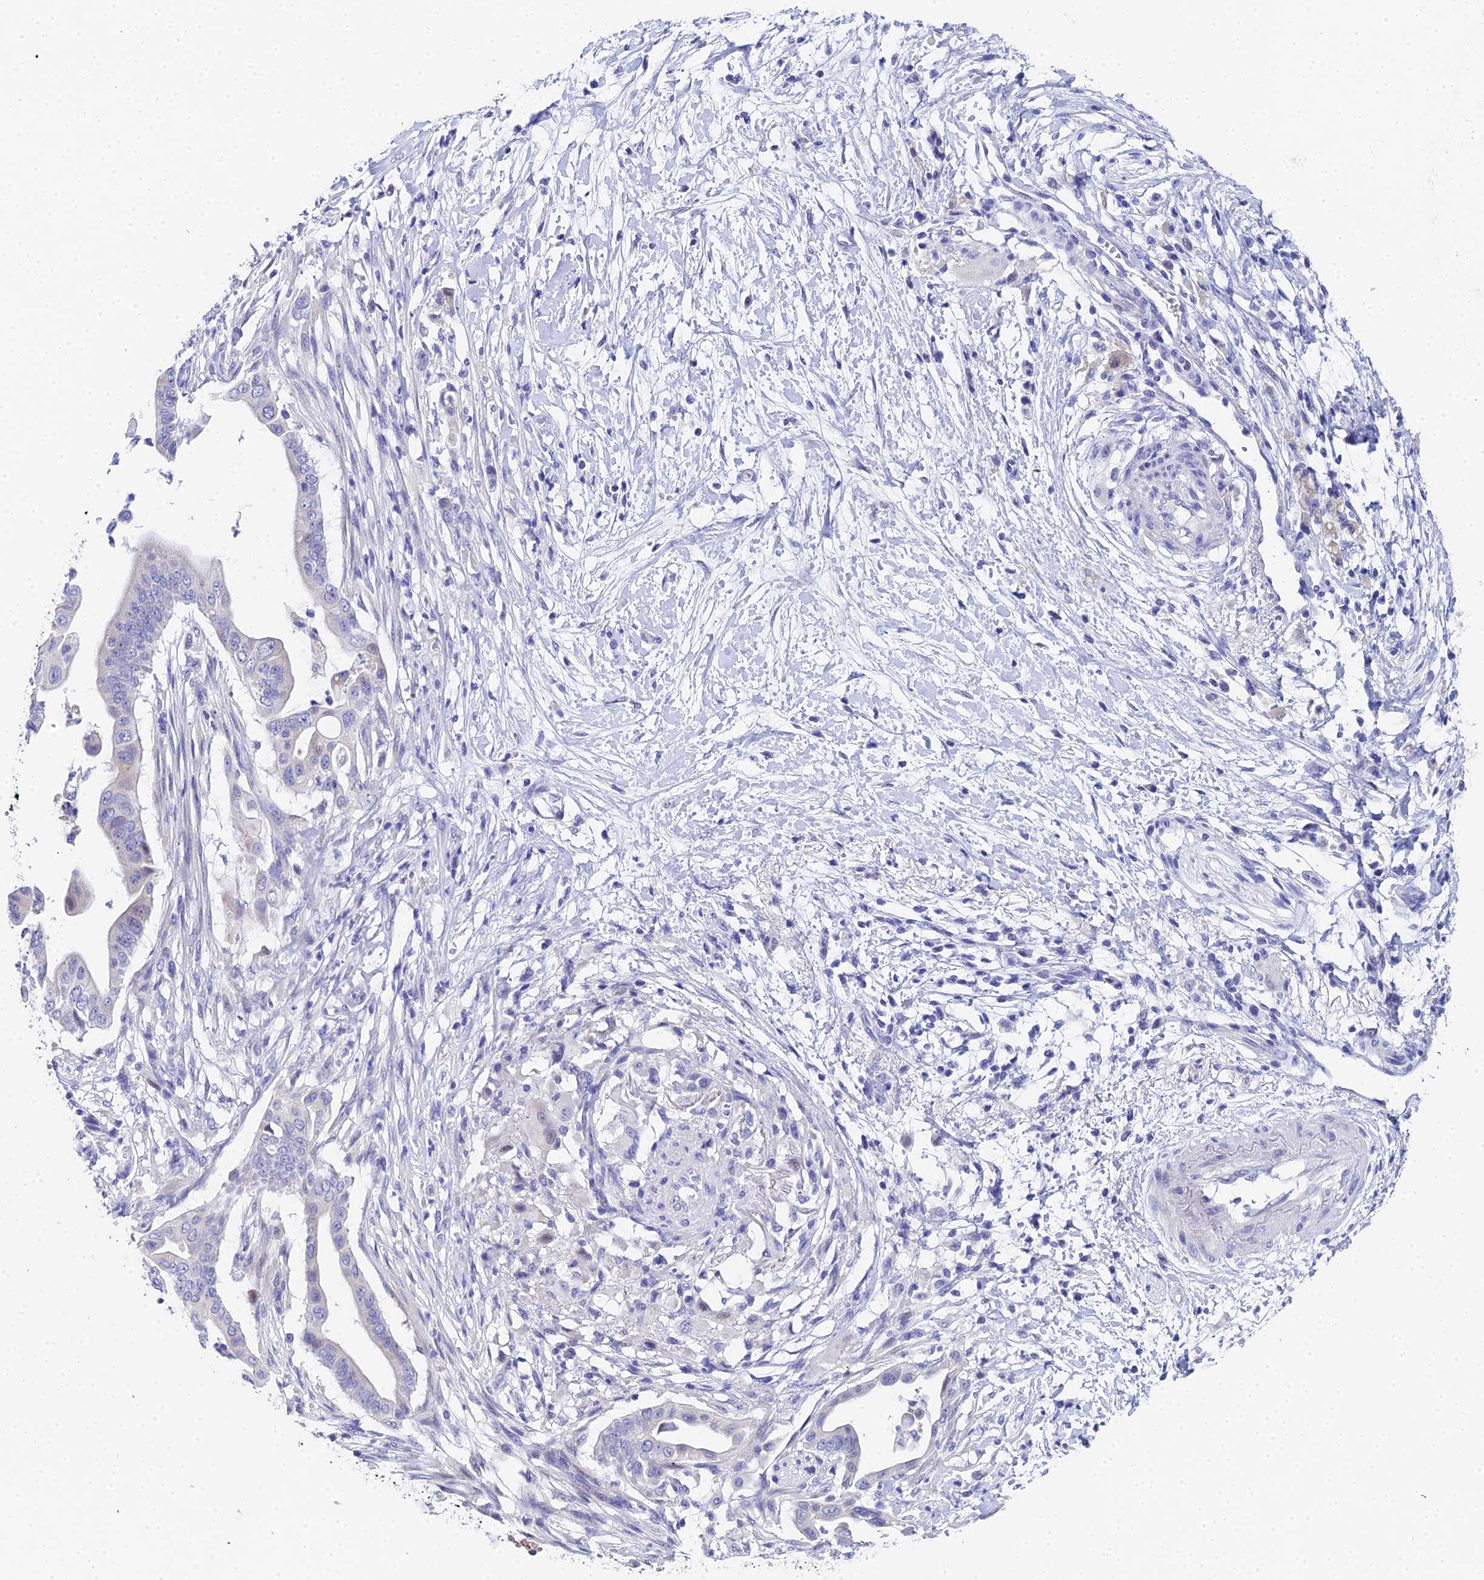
{"staining": {"intensity": "negative", "quantity": "none", "location": "none"}, "tissue": "pancreatic cancer", "cell_type": "Tumor cells", "image_type": "cancer", "snomed": [{"axis": "morphology", "description": "Adenocarcinoma, NOS"}, {"axis": "topography", "description": "Pancreas"}], "caption": "This is an immunohistochemistry micrograph of pancreatic adenocarcinoma. There is no expression in tumor cells.", "gene": "OCM", "patient": {"sex": "male", "age": 68}}